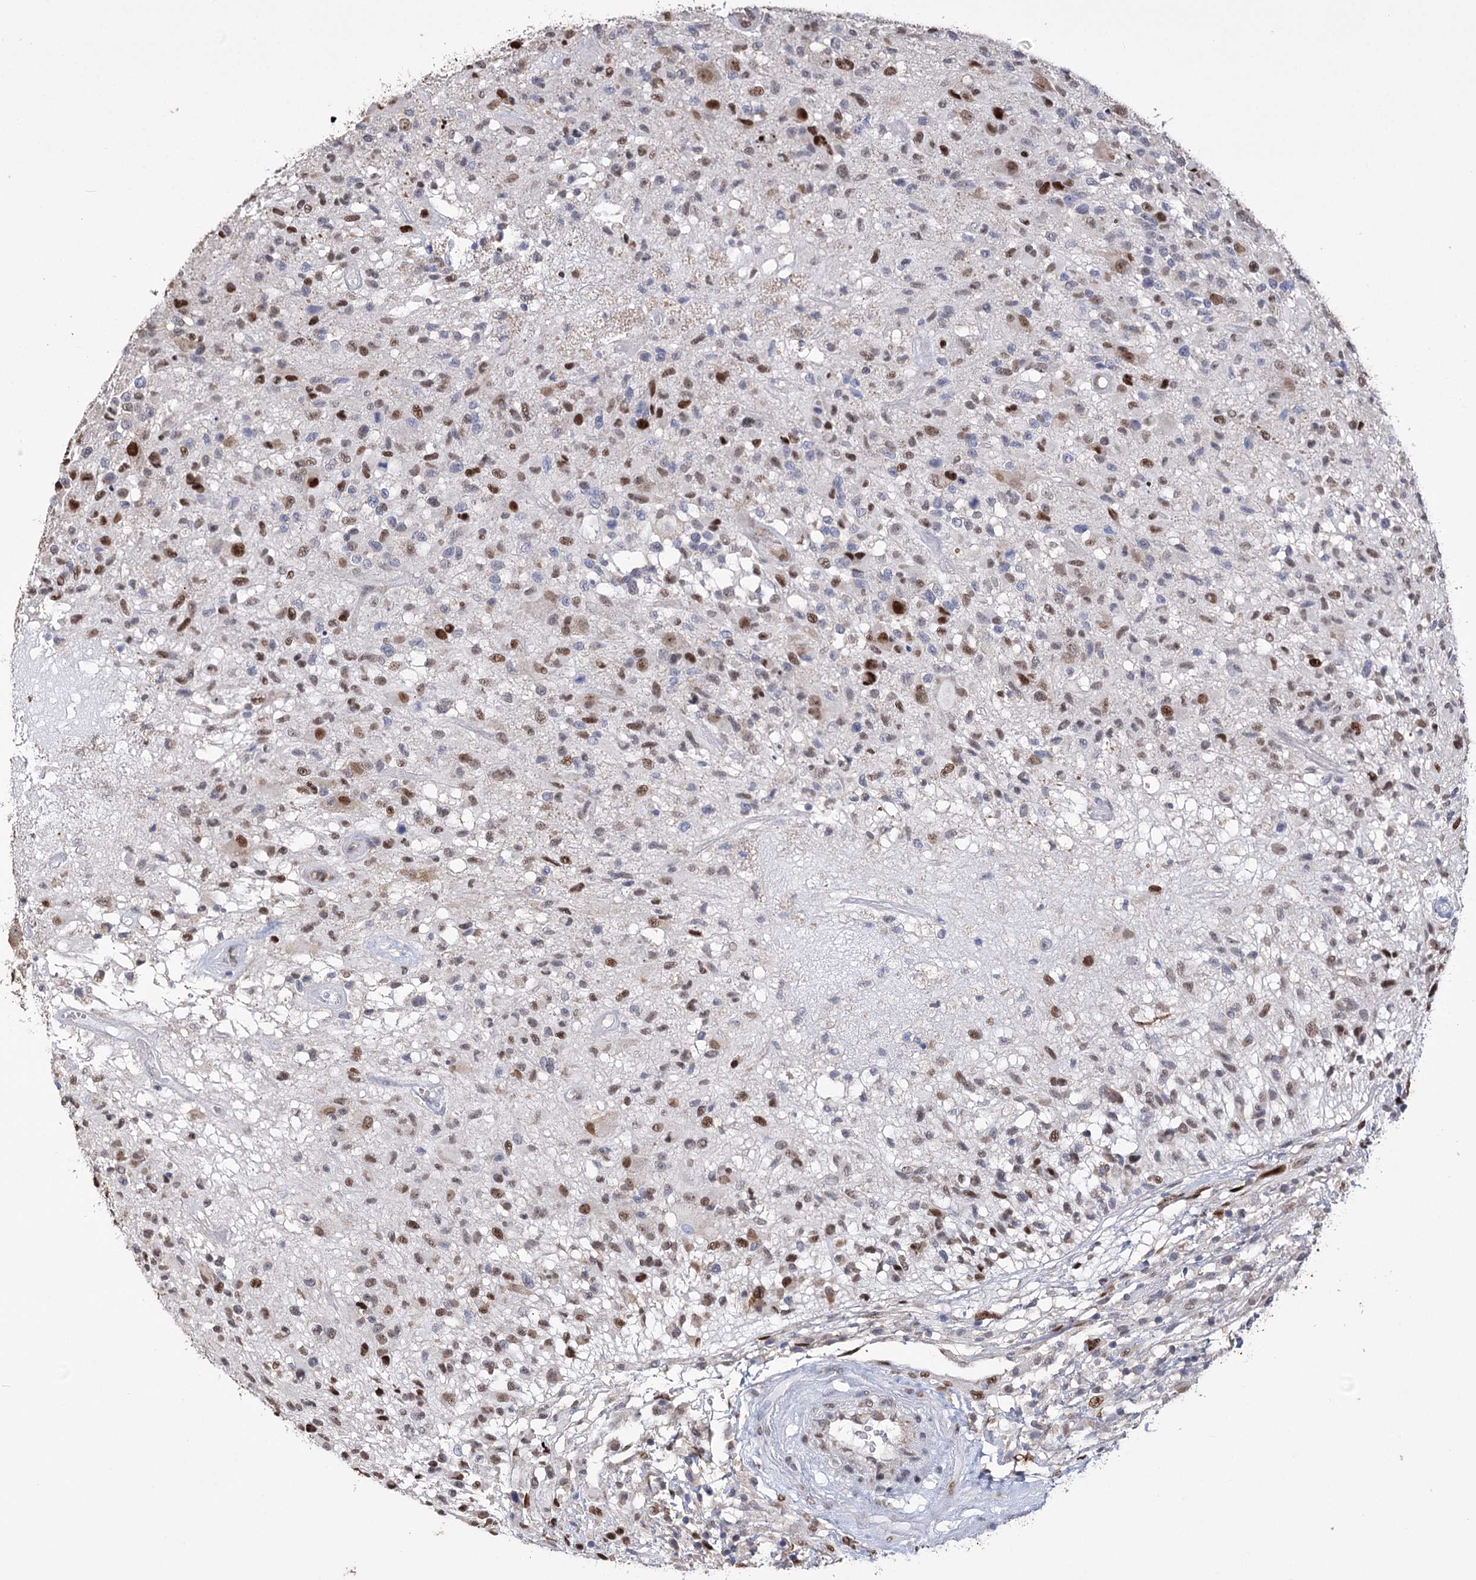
{"staining": {"intensity": "moderate", "quantity": ">75%", "location": "nuclear"}, "tissue": "glioma", "cell_type": "Tumor cells", "image_type": "cancer", "snomed": [{"axis": "morphology", "description": "Glioma, malignant, High grade"}, {"axis": "morphology", "description": "Glioblastoma, NOS"}, {"axis": "topography", "description": "Brain"}], "caption": "High-power microscopy captured an immunohistochemistry (IHC) image of glioma, revealing moderate nuclear staining in approximately >75% of tumor cells.", "gene": "NFU1", "patient": {"sex": "male", "age": 60}}